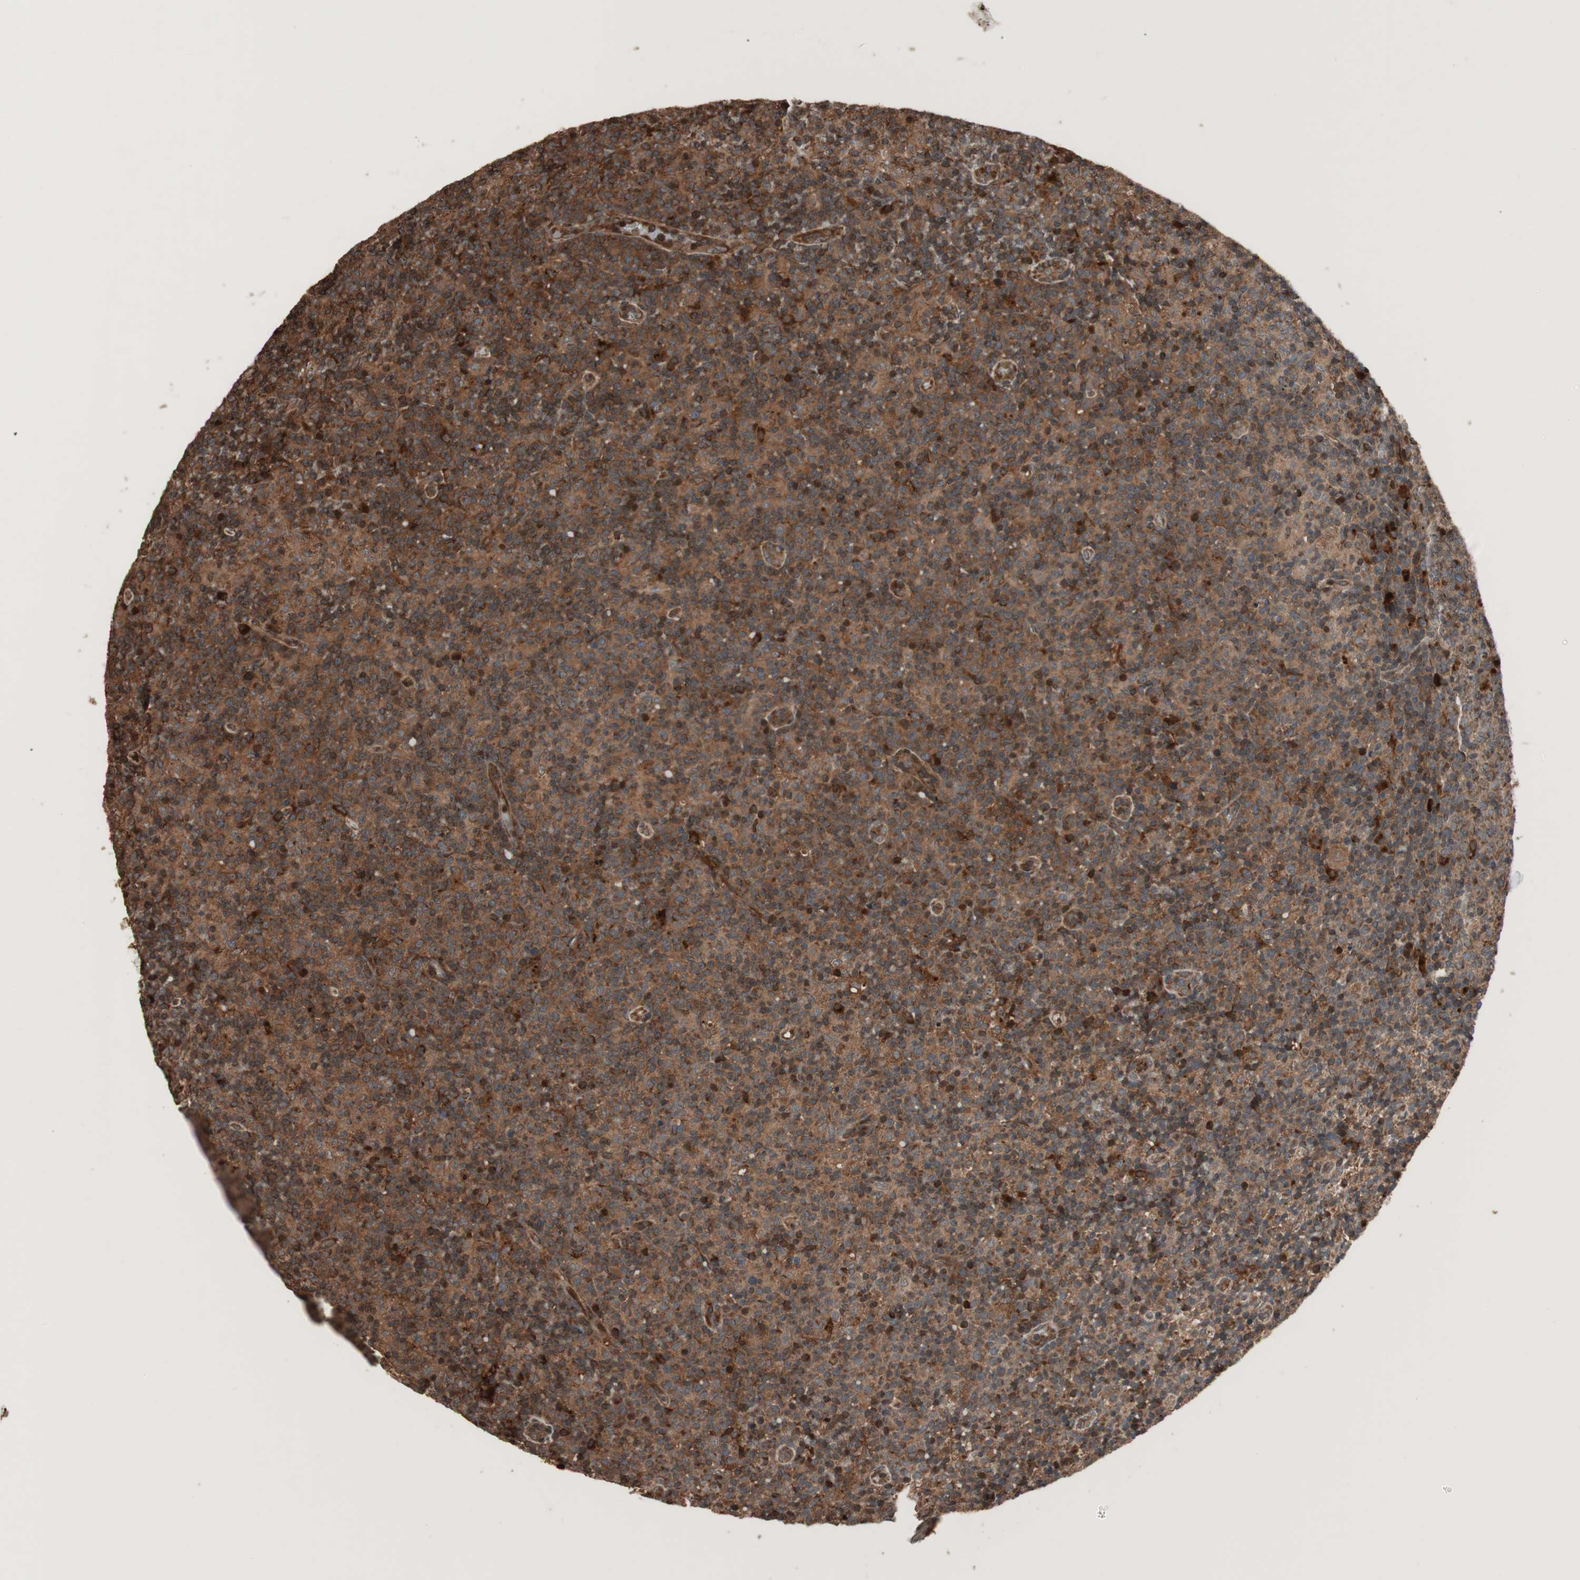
{"staining": {"intensity": "strong", "quantity": ">75%", "location": "cytoplasmic/membranous"}, "tissue": "lymph node", "cell_type": "Germinal center cells", "image_type": "normal", "snomed": [{"axis": "morphology", "description": "Normal tissue, NOS"}, {"axis": "morphology", "description": "Inflammation, NOS"}, {"axis": "topography", "description": "Lymph node"}], "caption": "Brown immunohistochemical staining in normal lymph node shows strong cytoplasmic/membranous positivity in approximately >75% of germinal center cells. Immunohistochemistry (ihc) stains the protein in brown and the nuclei are stained blue.", "gene": "RAB1A", "patient": {"sex": "male", "age": 55}}